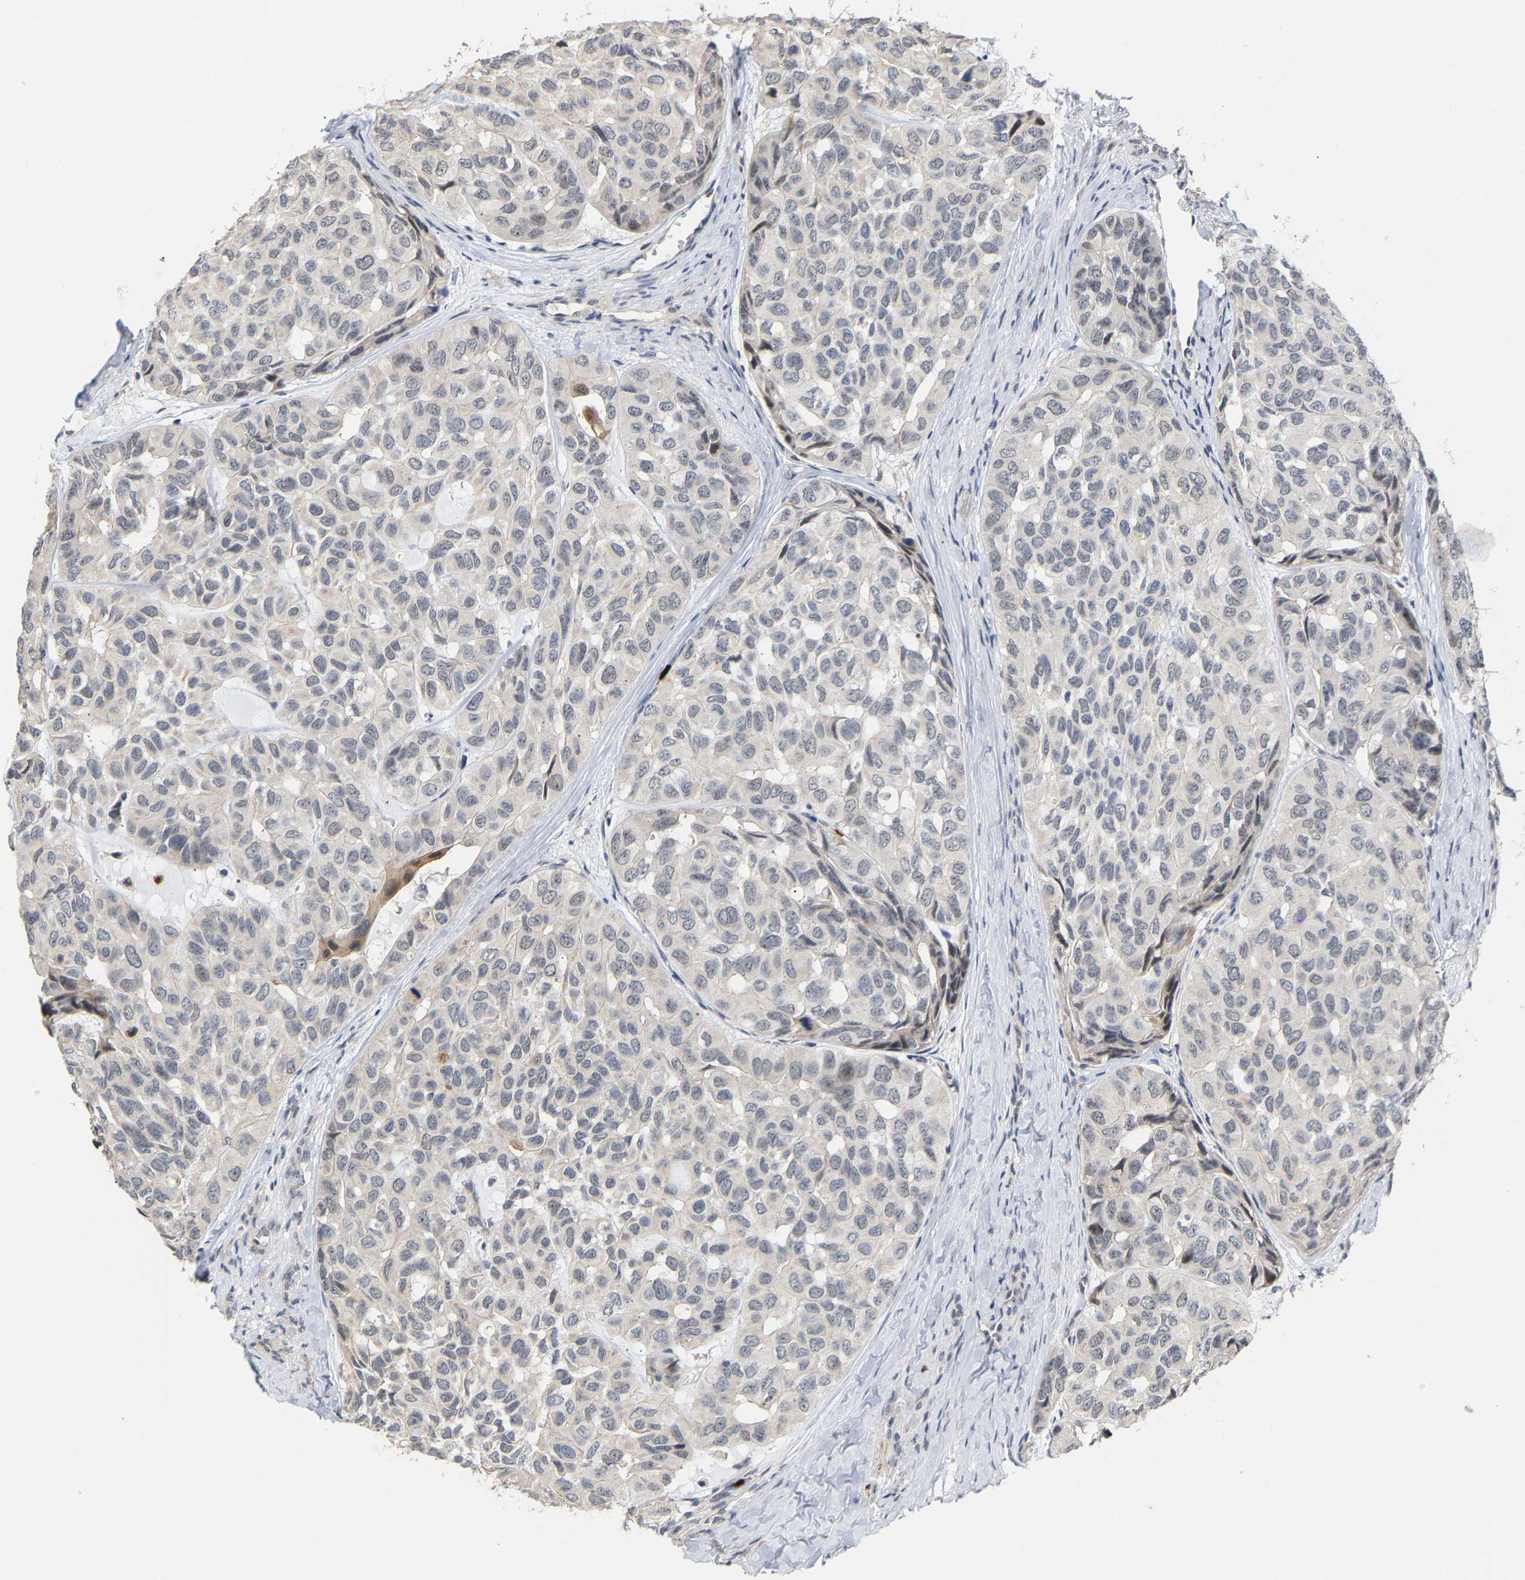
{"staining": {"intensity": "negative", "quantity": "none", "location": "none"}, "tissue": "head and neck cancer", "cell_type": "Tumor cells", "image_type": "cancer", "snomed": [{"axis": "morphology", "description": "Adenocarcinoma, NOS"}, {"axis": "topography", "description": "Salivary gland, NOS"}, {"axis": "topography", "description": "Head-Neck"}], "caption": "Tumor cells show no significant positivity in head and neck cancer.", "gene": "TDRD7", "patient": {"sex": "female", "age": 76}}